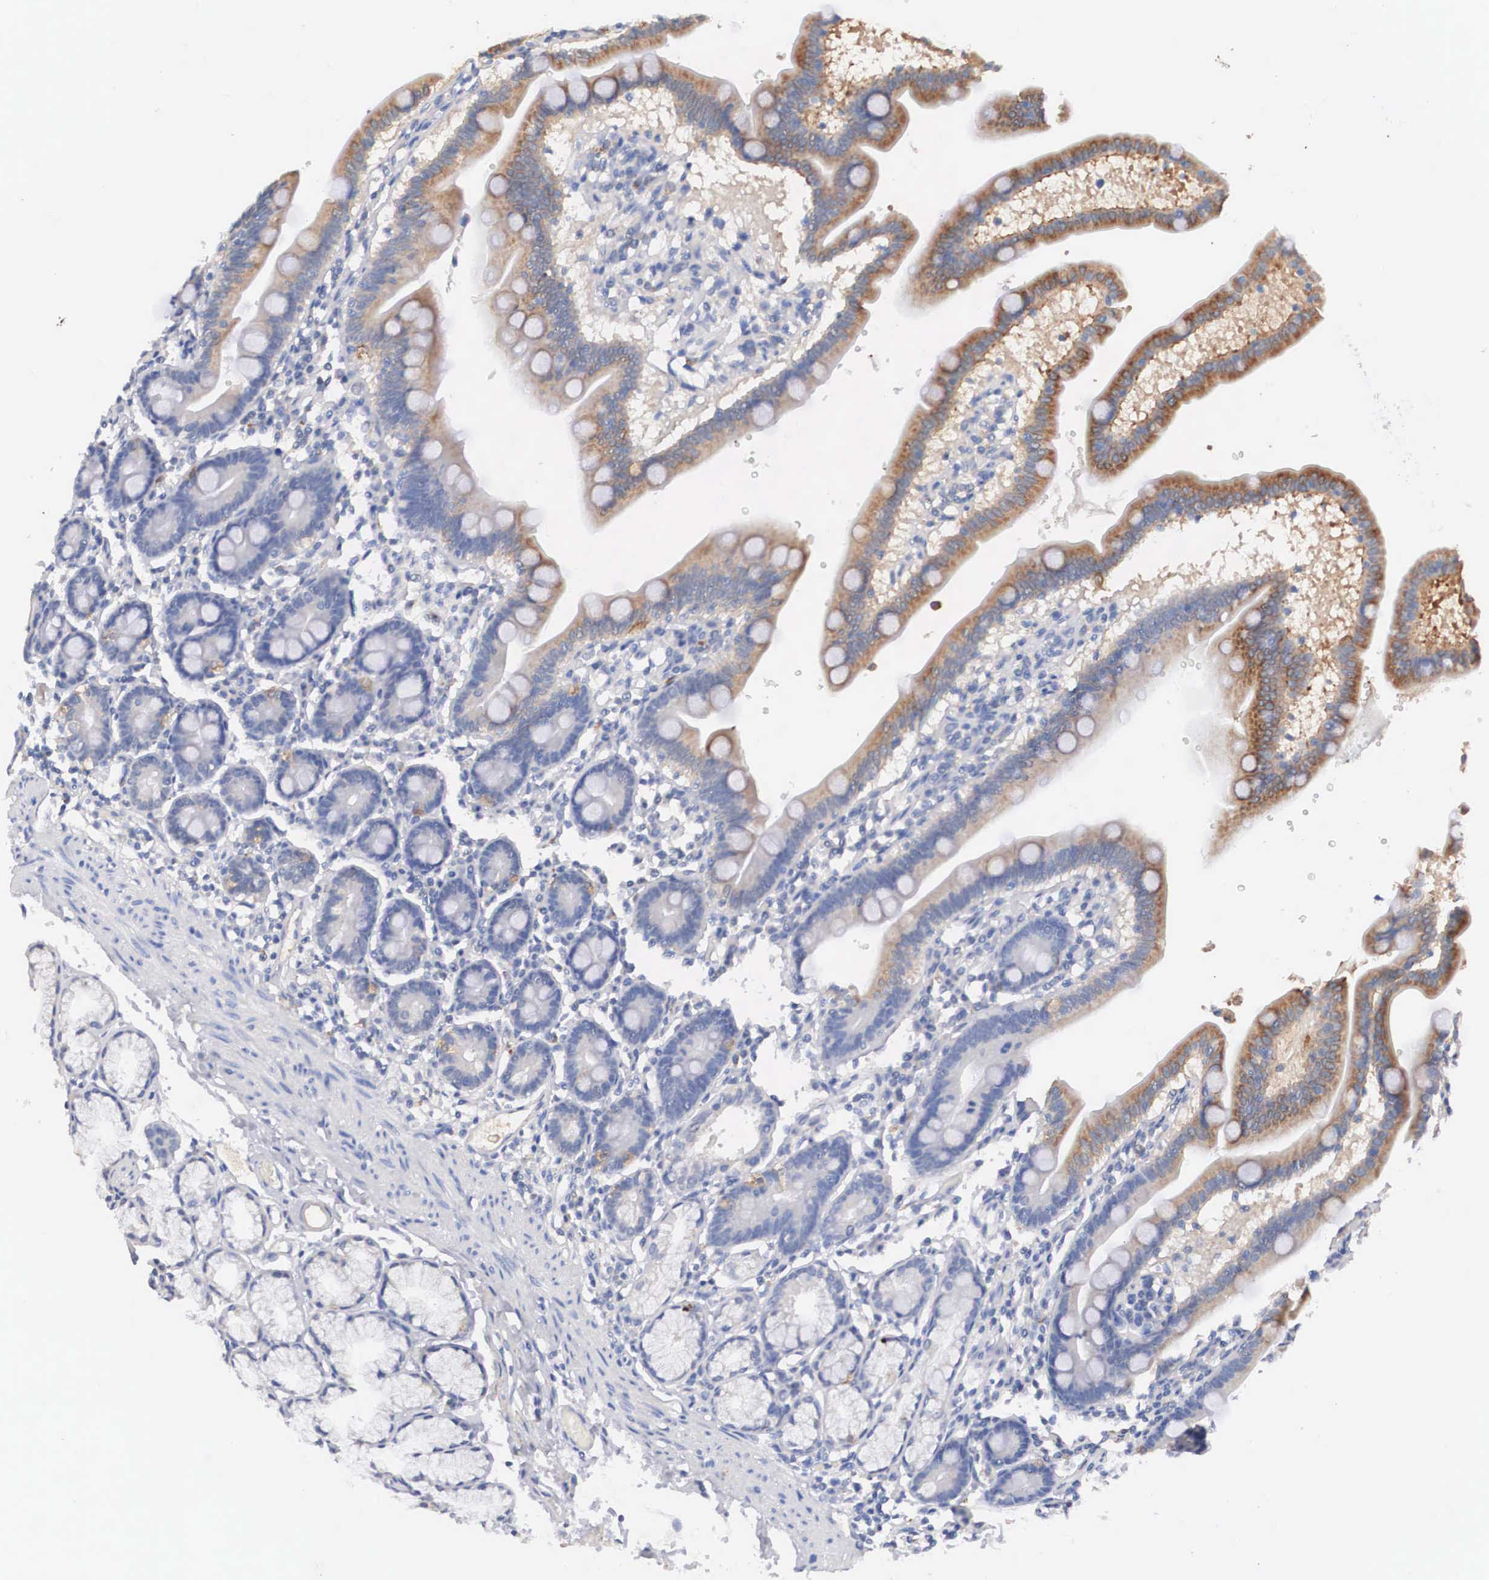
{"staining": {"intensity": "moderate", "quantity": "25%-75%", "location": "cytoplasmic/membranous"}, "tissue": "duodenum", "cell_type": "Glandular cells", "image_type": "normal", "snomed": [{"axis": "morphology", "description": "Normal tissue, NOS"}, {"axis": "topography", "description": "Duodenum"}], "caption": "Protein analysis of benign duodenum demonstrates moderate cytoplasmic/membranous expression in approximately 25%-75% of glandular cells.", "gene": "ABHD4", "patient": {"sex": "female", "age": 77}}